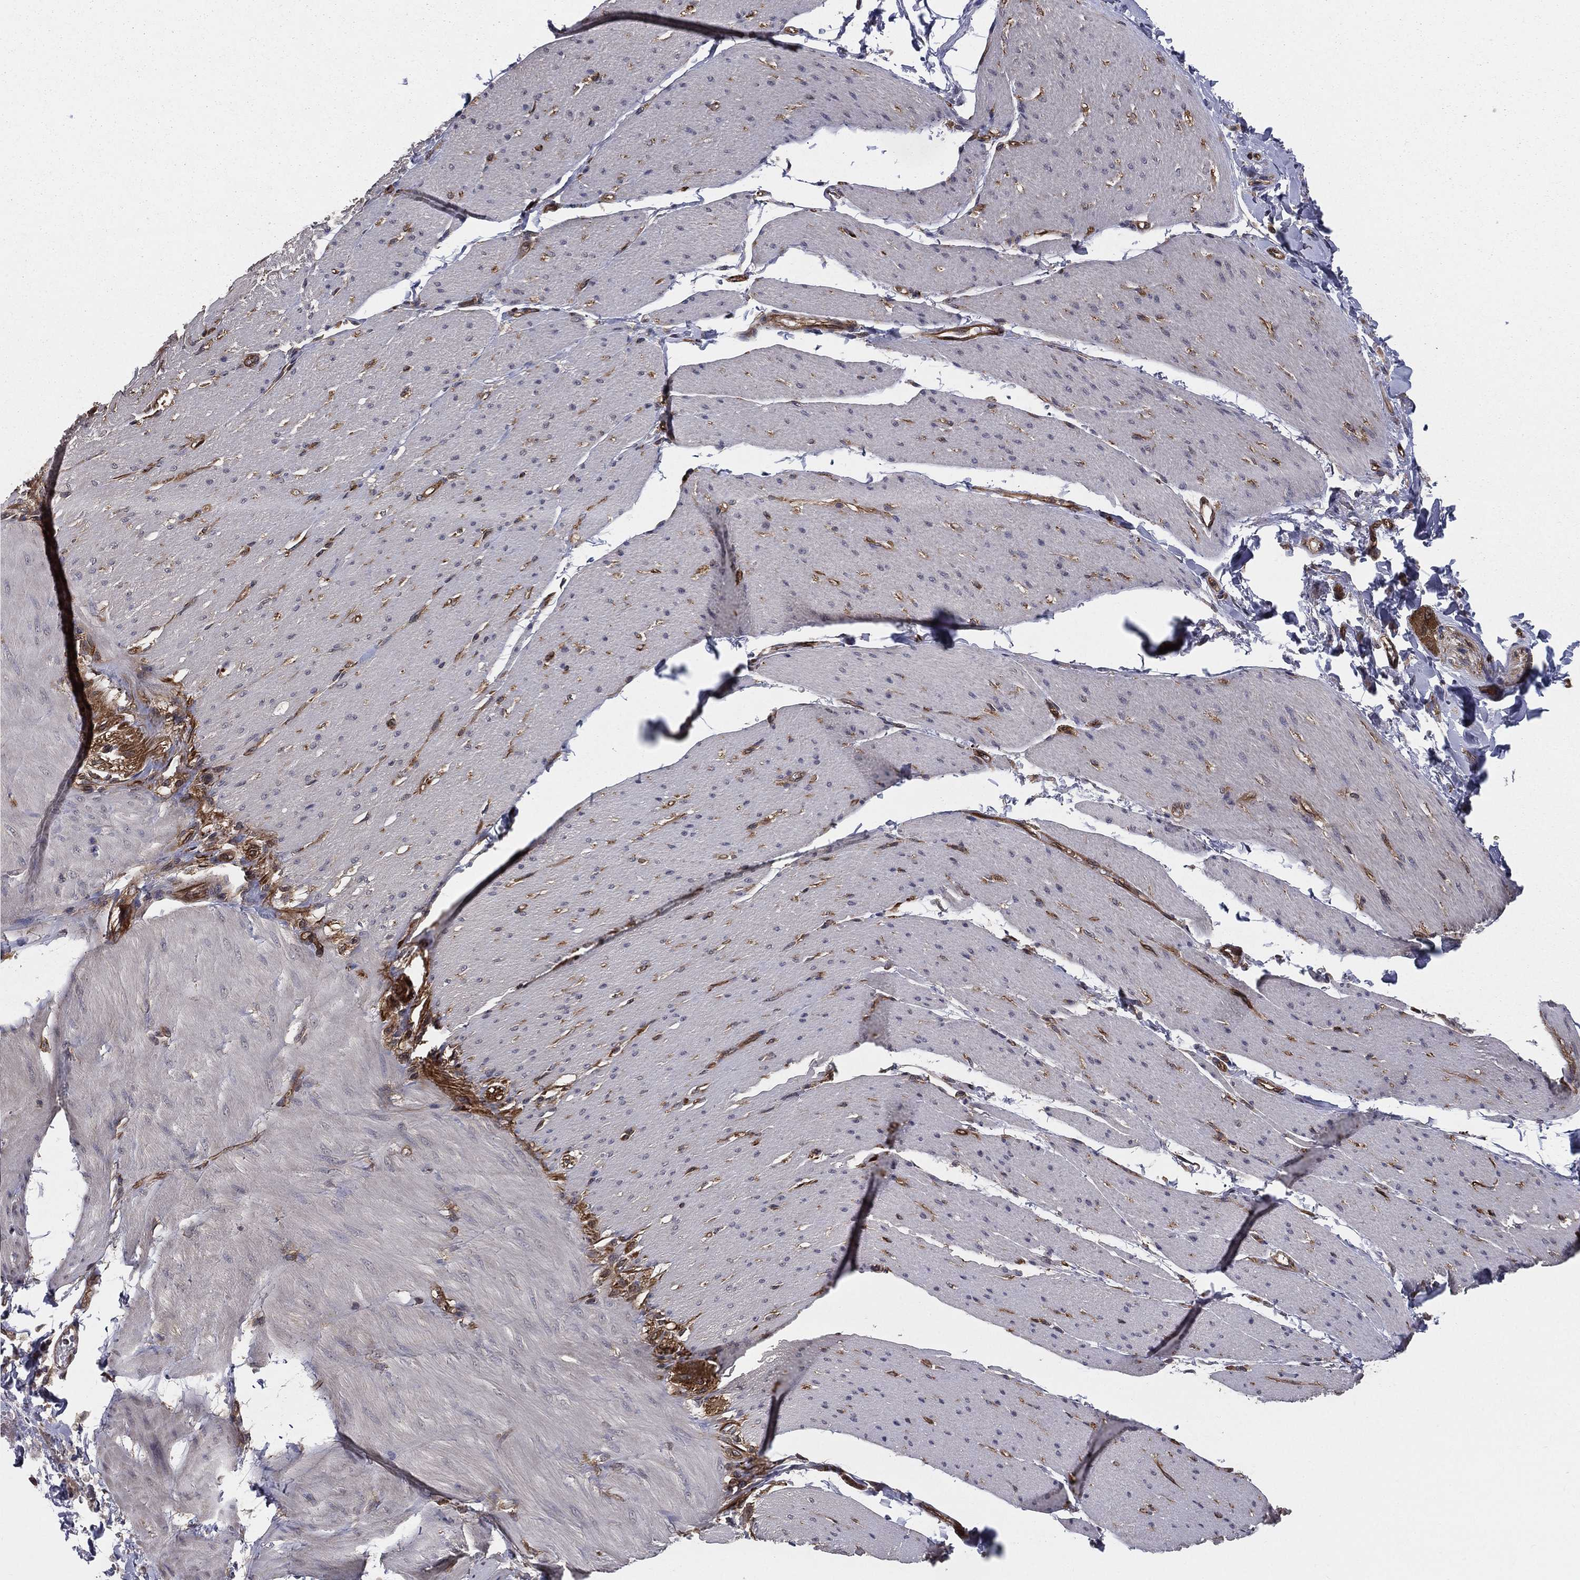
{"staining": {"intensity": "negative", "quantity": "none", "location": "none"}, "tissue": "soft tissue", "cell_type": "Fibroblasts", "image_type": "normal", "snomed": [{"axis": "morphology", "description": "Normal tissue, NOS"}, {"axis": "topography", "description": "Smooth muscle"}, {"axis": "topography", "description": "Duodenum"}, {"axis": "topography", "description": "Peripheral nerve tissue"}], "caption": "Human soft tissue stained for a protein using immunohistochemistry (IHC) exhibits no staining in fibroblasts.", "gene": "CERT1", "patient": {"sex": "female", "age": 61}}